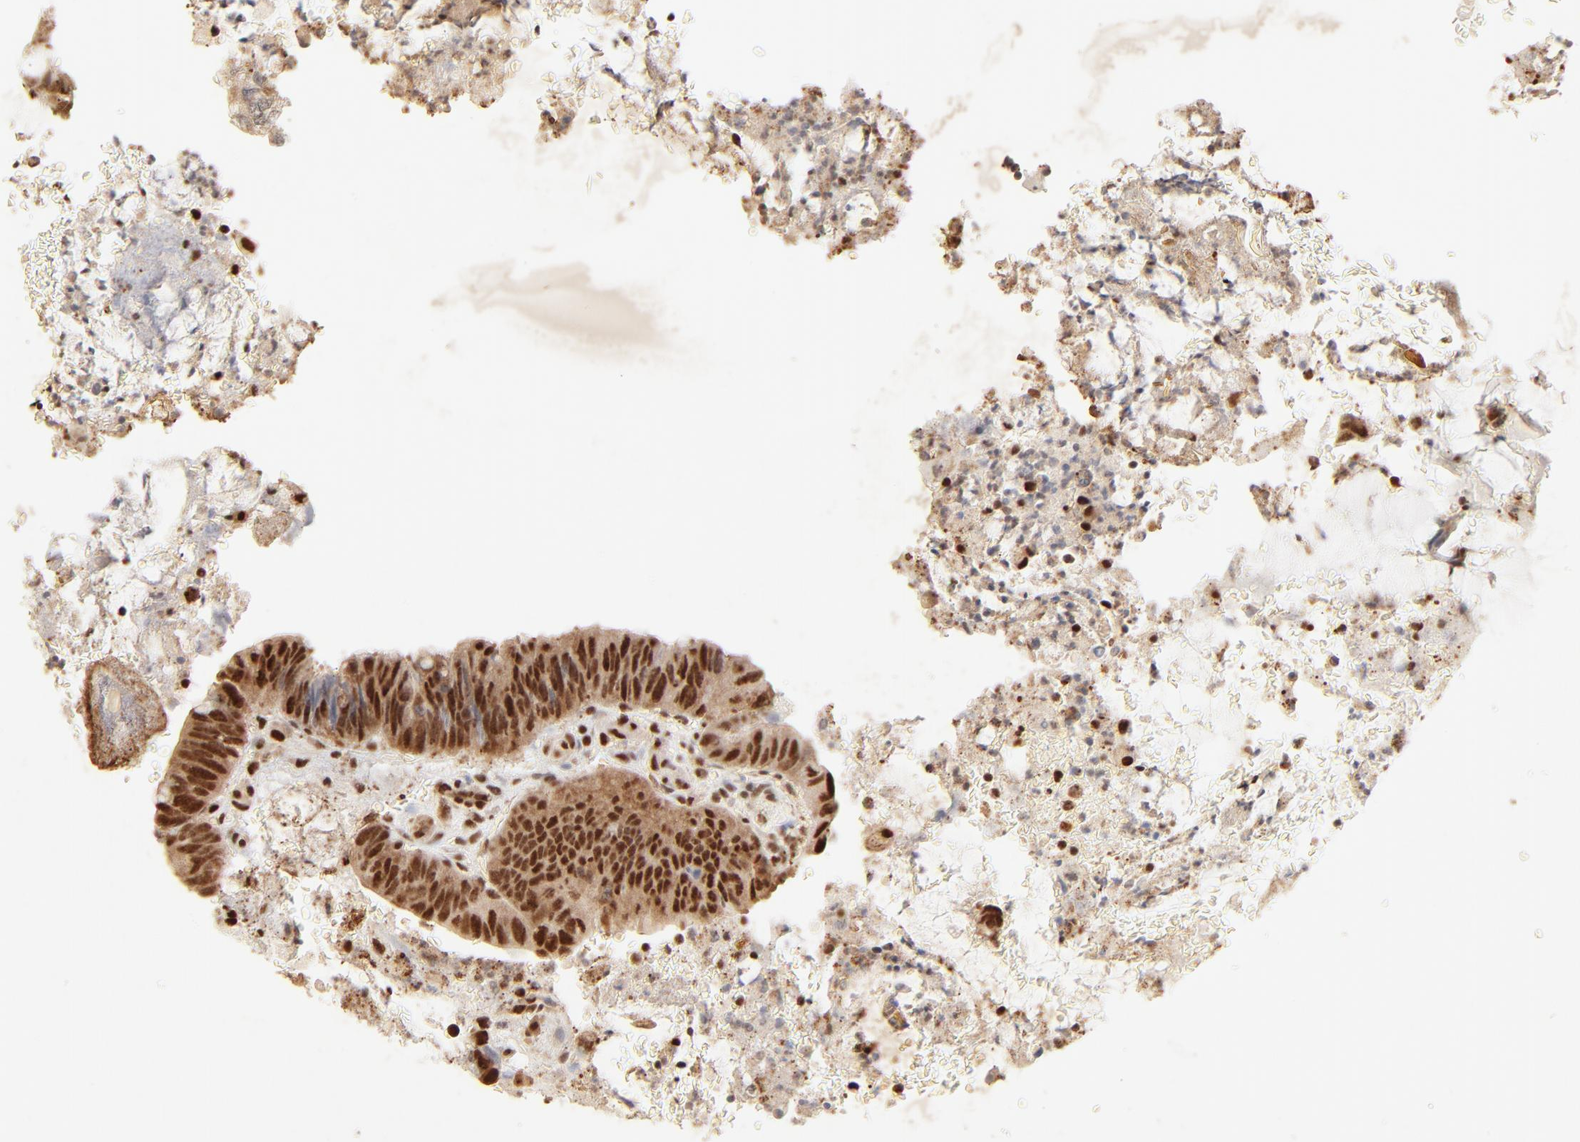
{"staining": {"intensity": "moderate", "quantity": ">75%", "location": "cytoplasmic/membranous,nuclear"}, "tissue": "colorectal cancer", "cell_type": "Tumor cells", "image_type": "cancer", "snomed": [{"axis": "morphology", "description": "Normal tissue, NOS"}, {"axis": "morphology", "description": "Adenocarcinoma, NOS"}, {"axis": "topography", "description": "Rectum"}], "caption": "A micrograph of human adenocarcinoma (colorectal) stained for a protein shows moderate cytoplasmic/membranous and nuclear brown staining in tumor cells. (DAB IHC, brown staining for protein, blue staining for nuclei).", "gene": "FAM50A", "patient": {"sex": "male", "age": 92}}